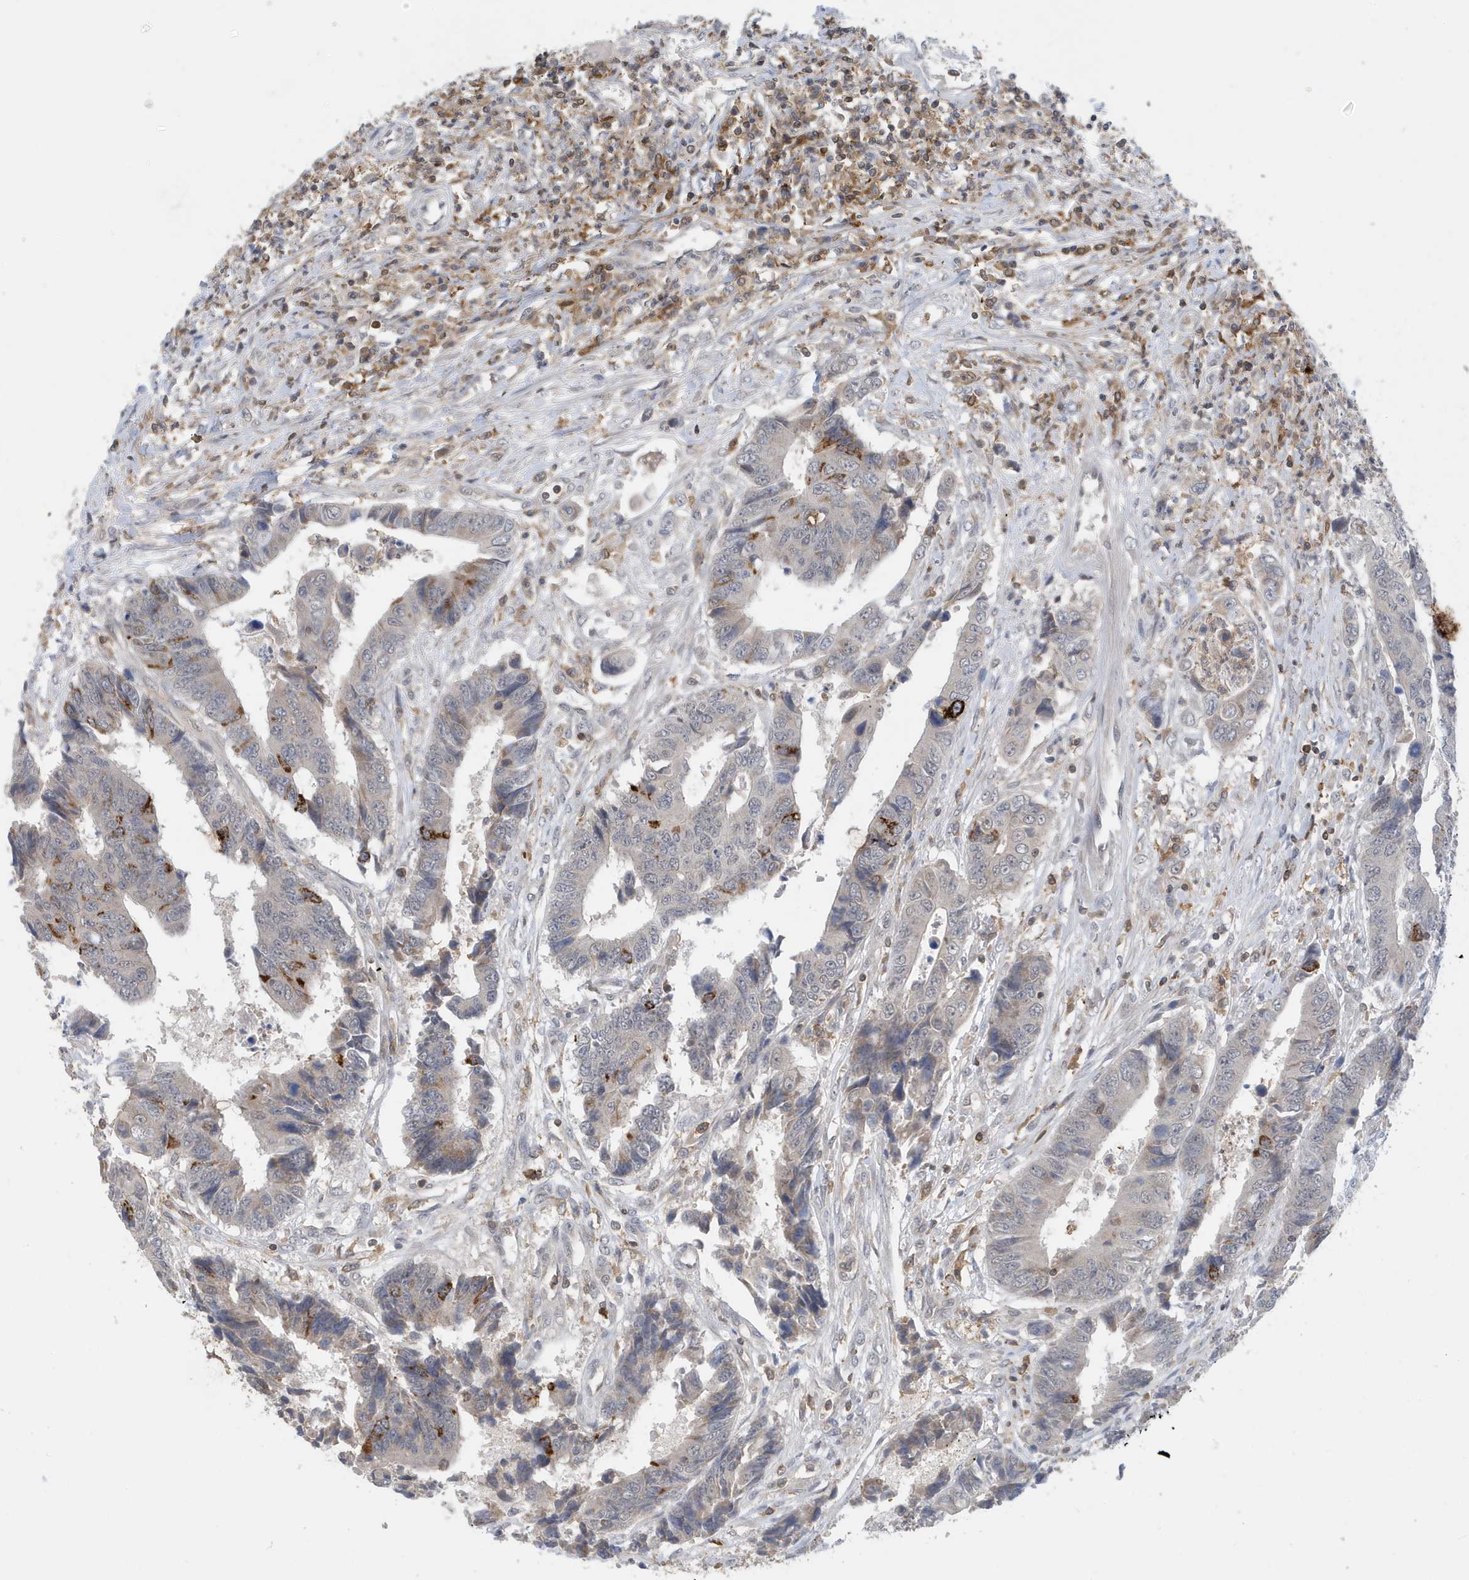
{"staining": {"intensity": "strong", "quantity": "<25%", "location": "cytoplasmic/membranous"}, "tissue": "colorectal cancer", "cell_type": "Tumor cells", "image_type": "cancer", "snomed": [{"axis": "morphology", "description": "Adenocarcinoma, NOS"}, {"axis": "topography", "description": "Rectum"}], "caption": "About <25% of tumor cells in human colorectal cancer exhibit strong cytoplasmic/membranous protein staining as visualized by brown immunohistochemical staining.", "gene": "NSUN3", "patient": {"sex": "male", "age": 84}}